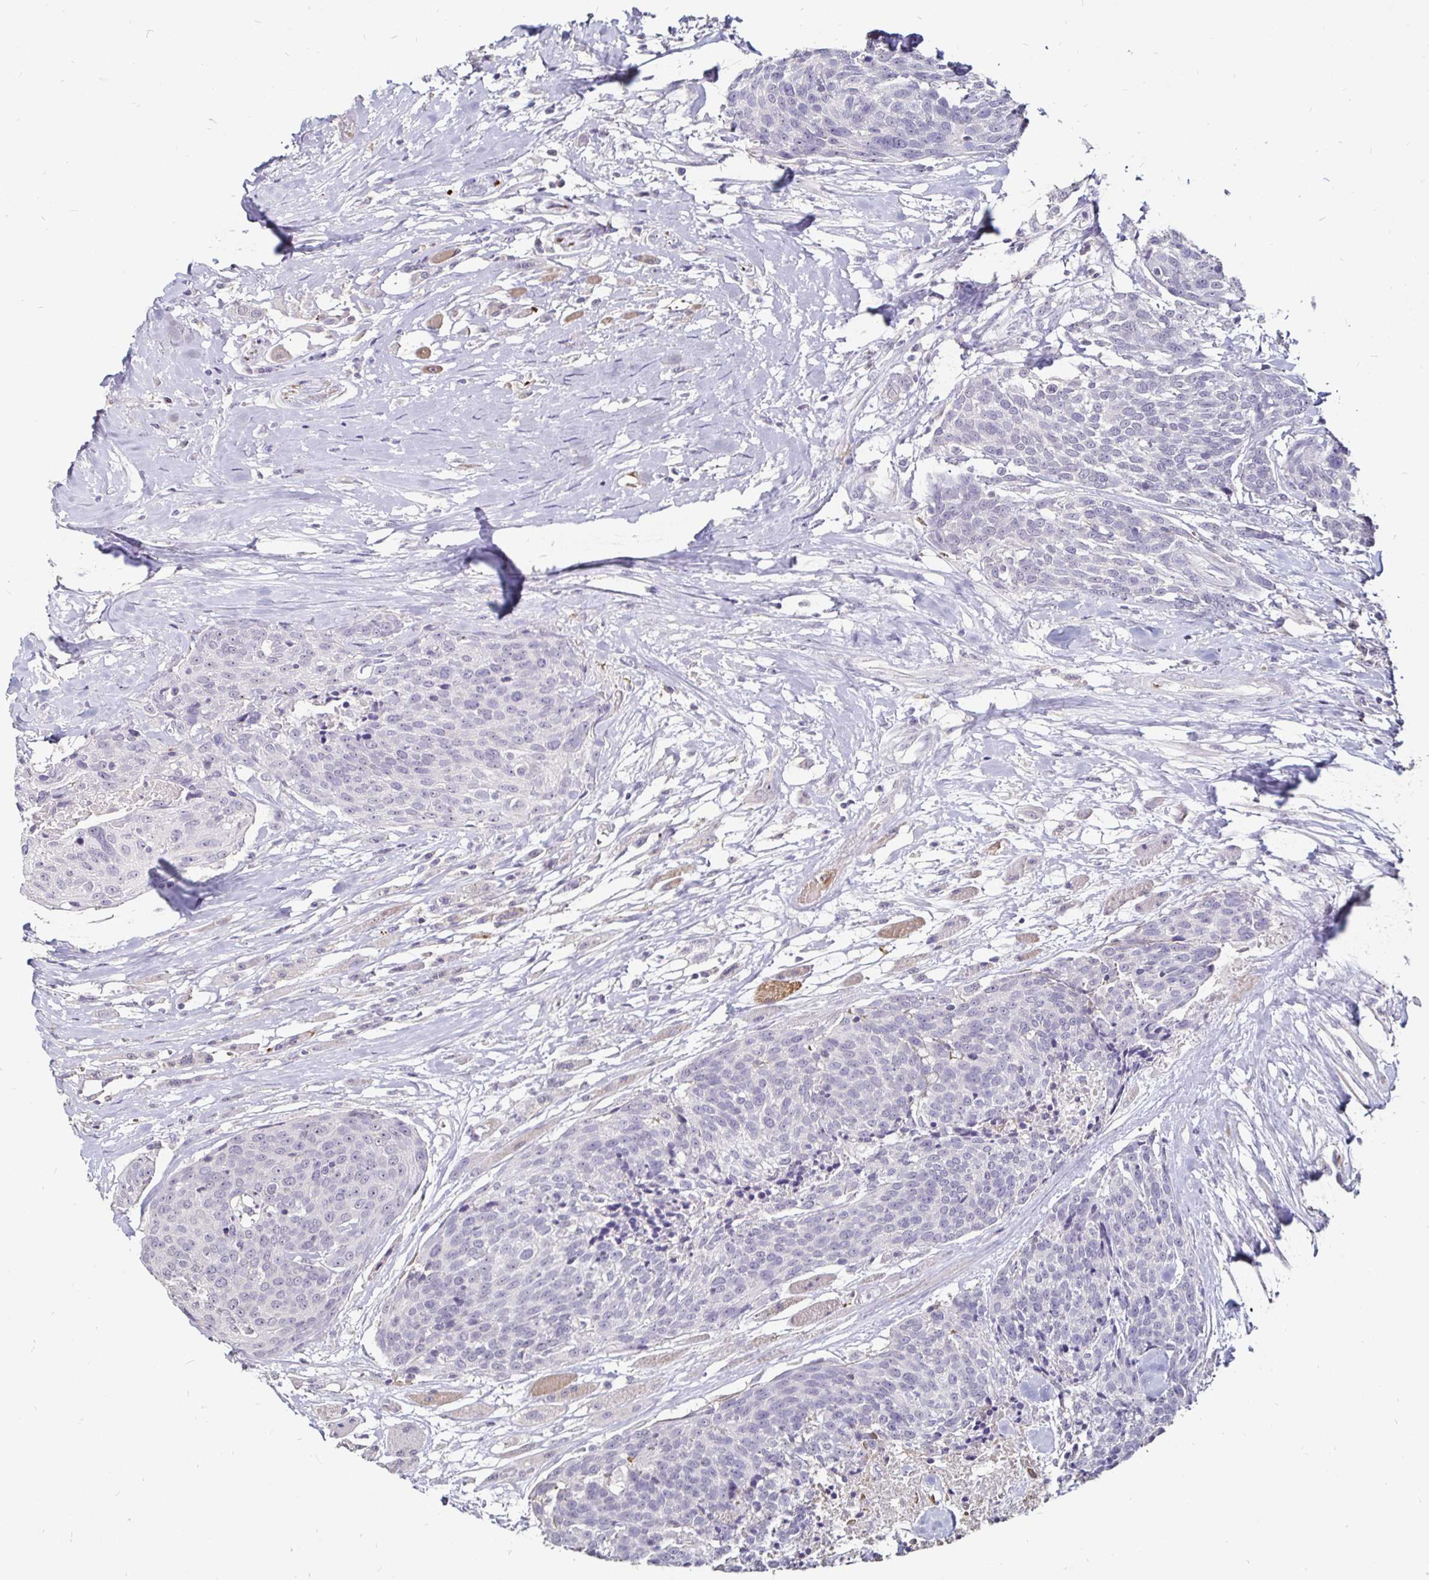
{"staining": {"intensity": "negative", "quantity": "none", "location": "none"}, "tissue": "head and neck cancer", "cell_type": "Tumor cells", "image_type": "cancer", "snomed": [{"axis": "morphology", "description": "Squamous cell carcinoma, NOS"}, {"axis": "topography", "description": "Oral tissue"}, {"axis": "topography", "description": "Head-Neck"}], "caption": "A high-resolution image shows immunohistochemistry (IHC) staining of squamous cell carcinoma (head and neck), which reveals no significant expression in tumor cells.", "gene": "FAIM2", "patient": {"sex": "male", "age": 64}}